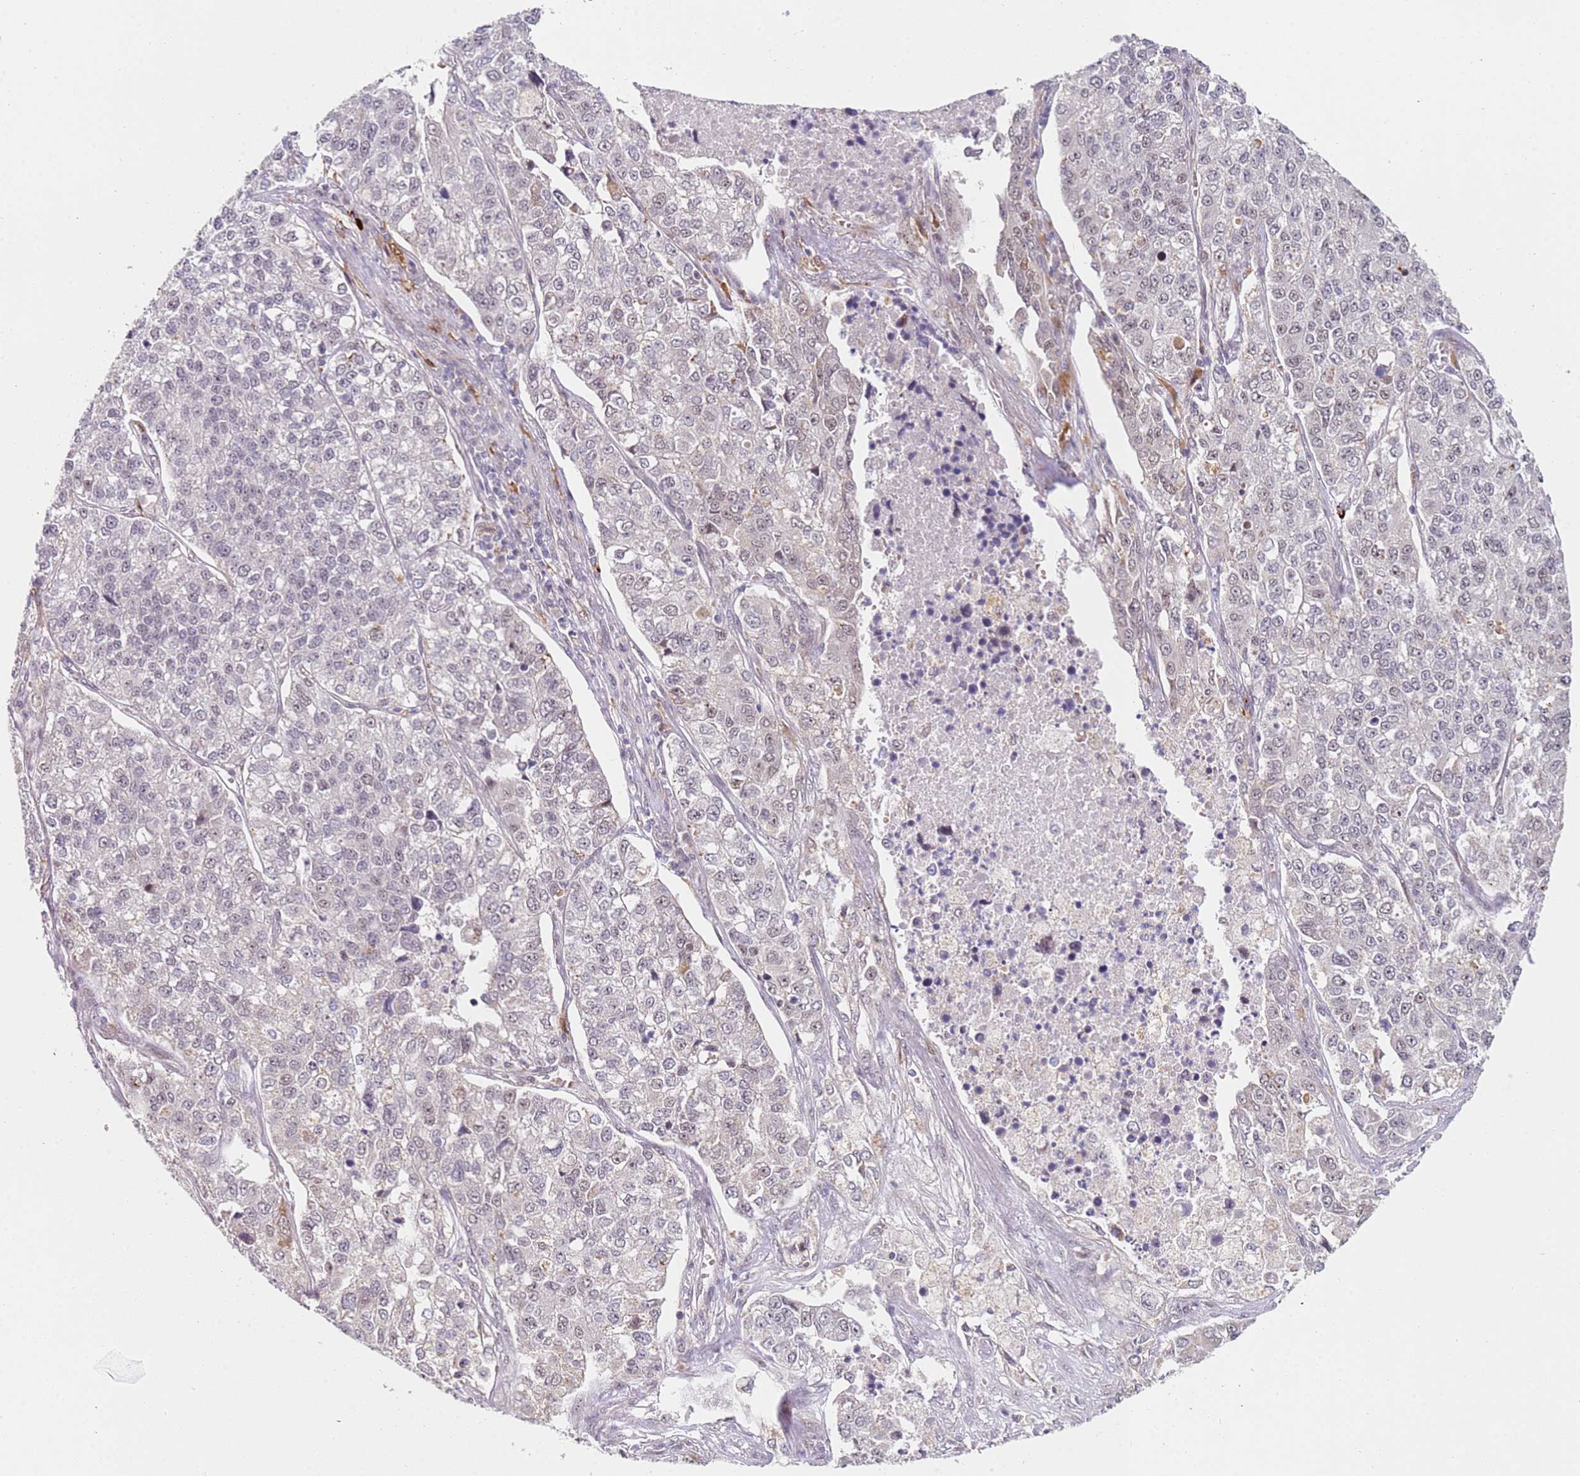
{"staining": {"intensity": "negative", "quantity": "none", "location": "none"}, "tissue": "lung cancer", "cell_type": "Tumor cells", "image_type": "cancer", "snomed": [{"axis": "morphology", "description": "Adenocarcinoma, NOS"}, {"axis": "topography", "description": "Lung"}], "caption": "Human lung cancer (adenocarcinoma) stained for a protein using IHC displays no staining in tumor cells.", "gene": "LGALSL", "patient": {"sex": "male", "age": 49}}